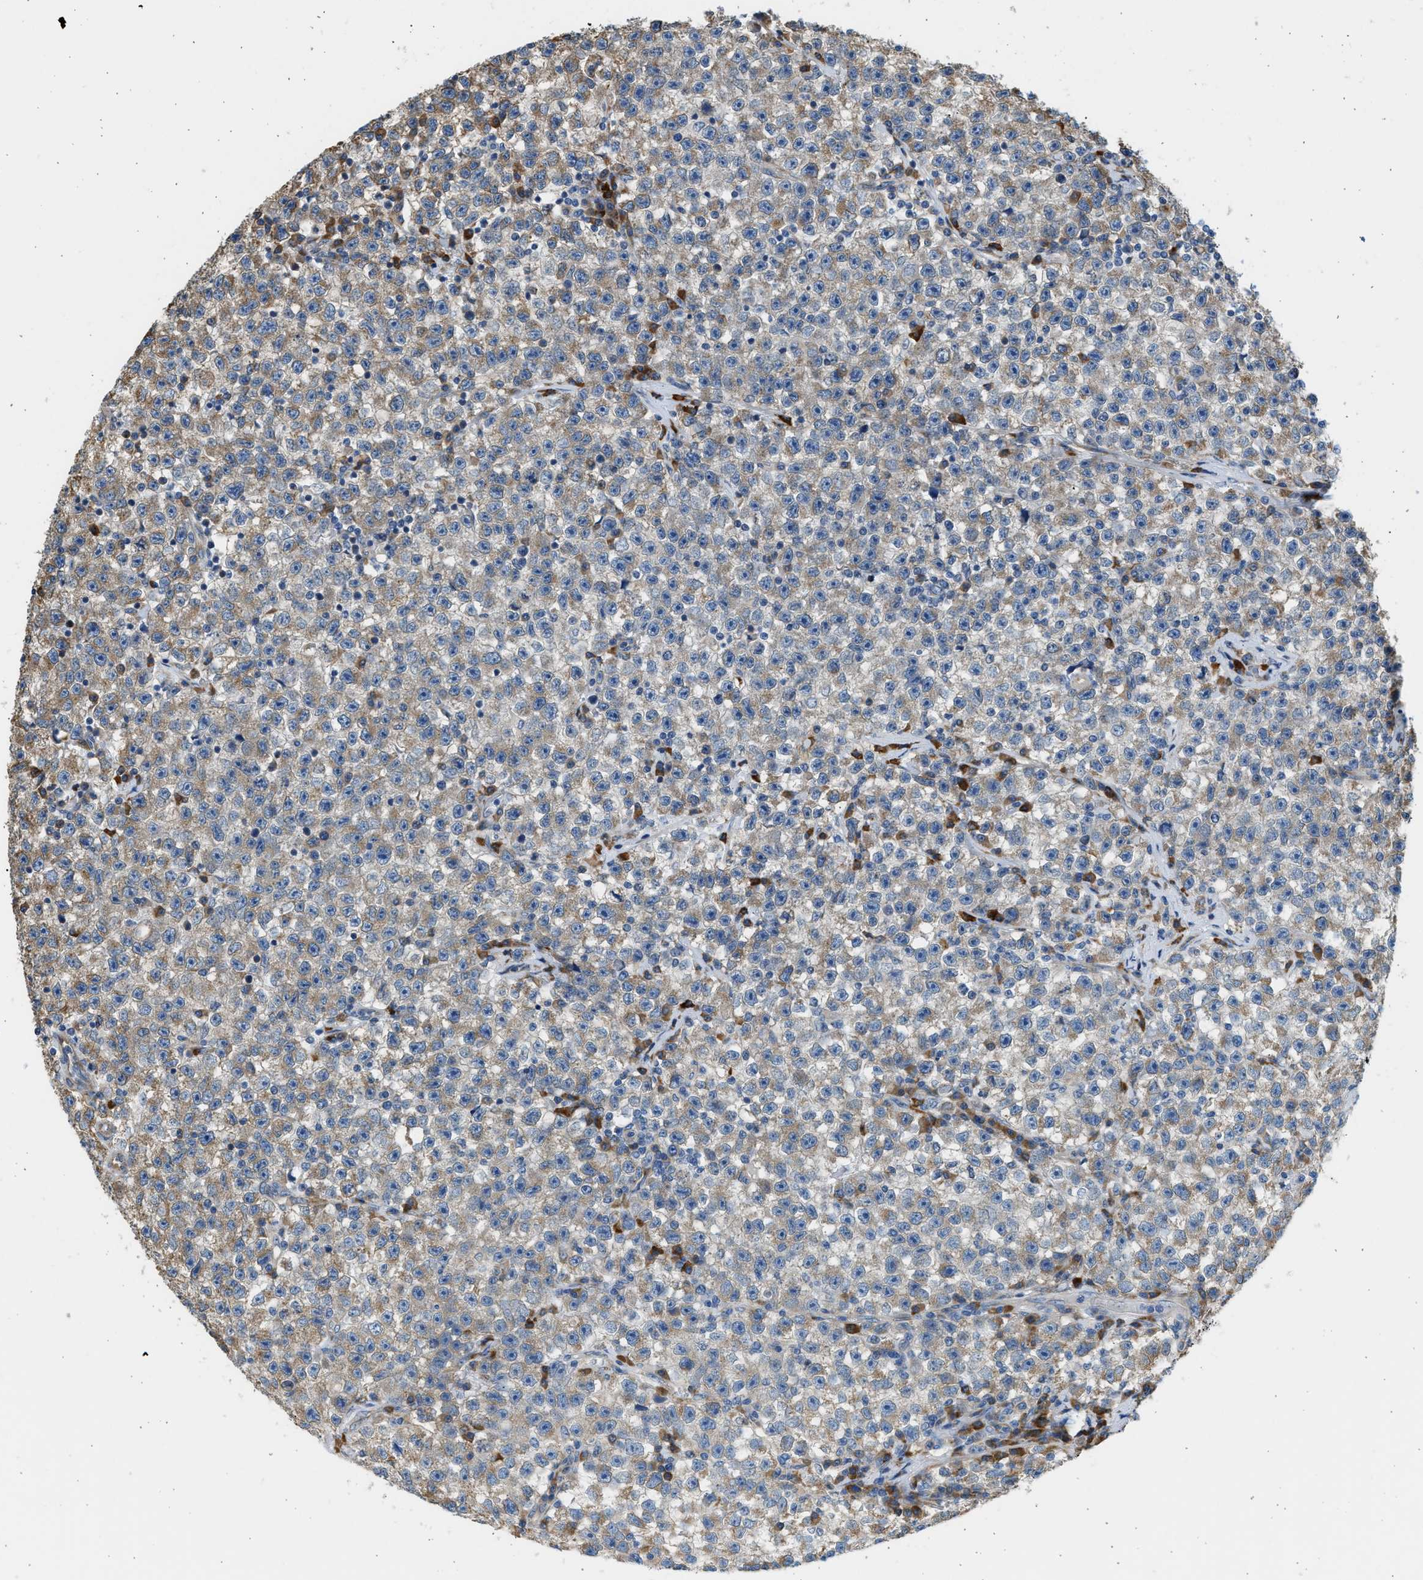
{"staining": {"intensity": "weak", "quantity": "25%-75%", "location": "cytoplasmic/membranous"}, "tissue": "testis cancer", "cell_type": "Tumor cells", "image_type": "cancer", "snomed": [{"axis": "morphology", "description": "Seminoma, NOS"}, {"axis": "topography", "description": "Testis"}], "caption": "Brown immunohistochemical staining in human testis seminoma shows weak cytoplasmic/membranous staining in approximately 25%-75% of tumor cells. (Stains: DAB in brown, nuclei in blue, Microscopy: brightfield microscopy at high magnification).", "gene": "CNTN6", "patient": {"sex": "male", "age": 22}}